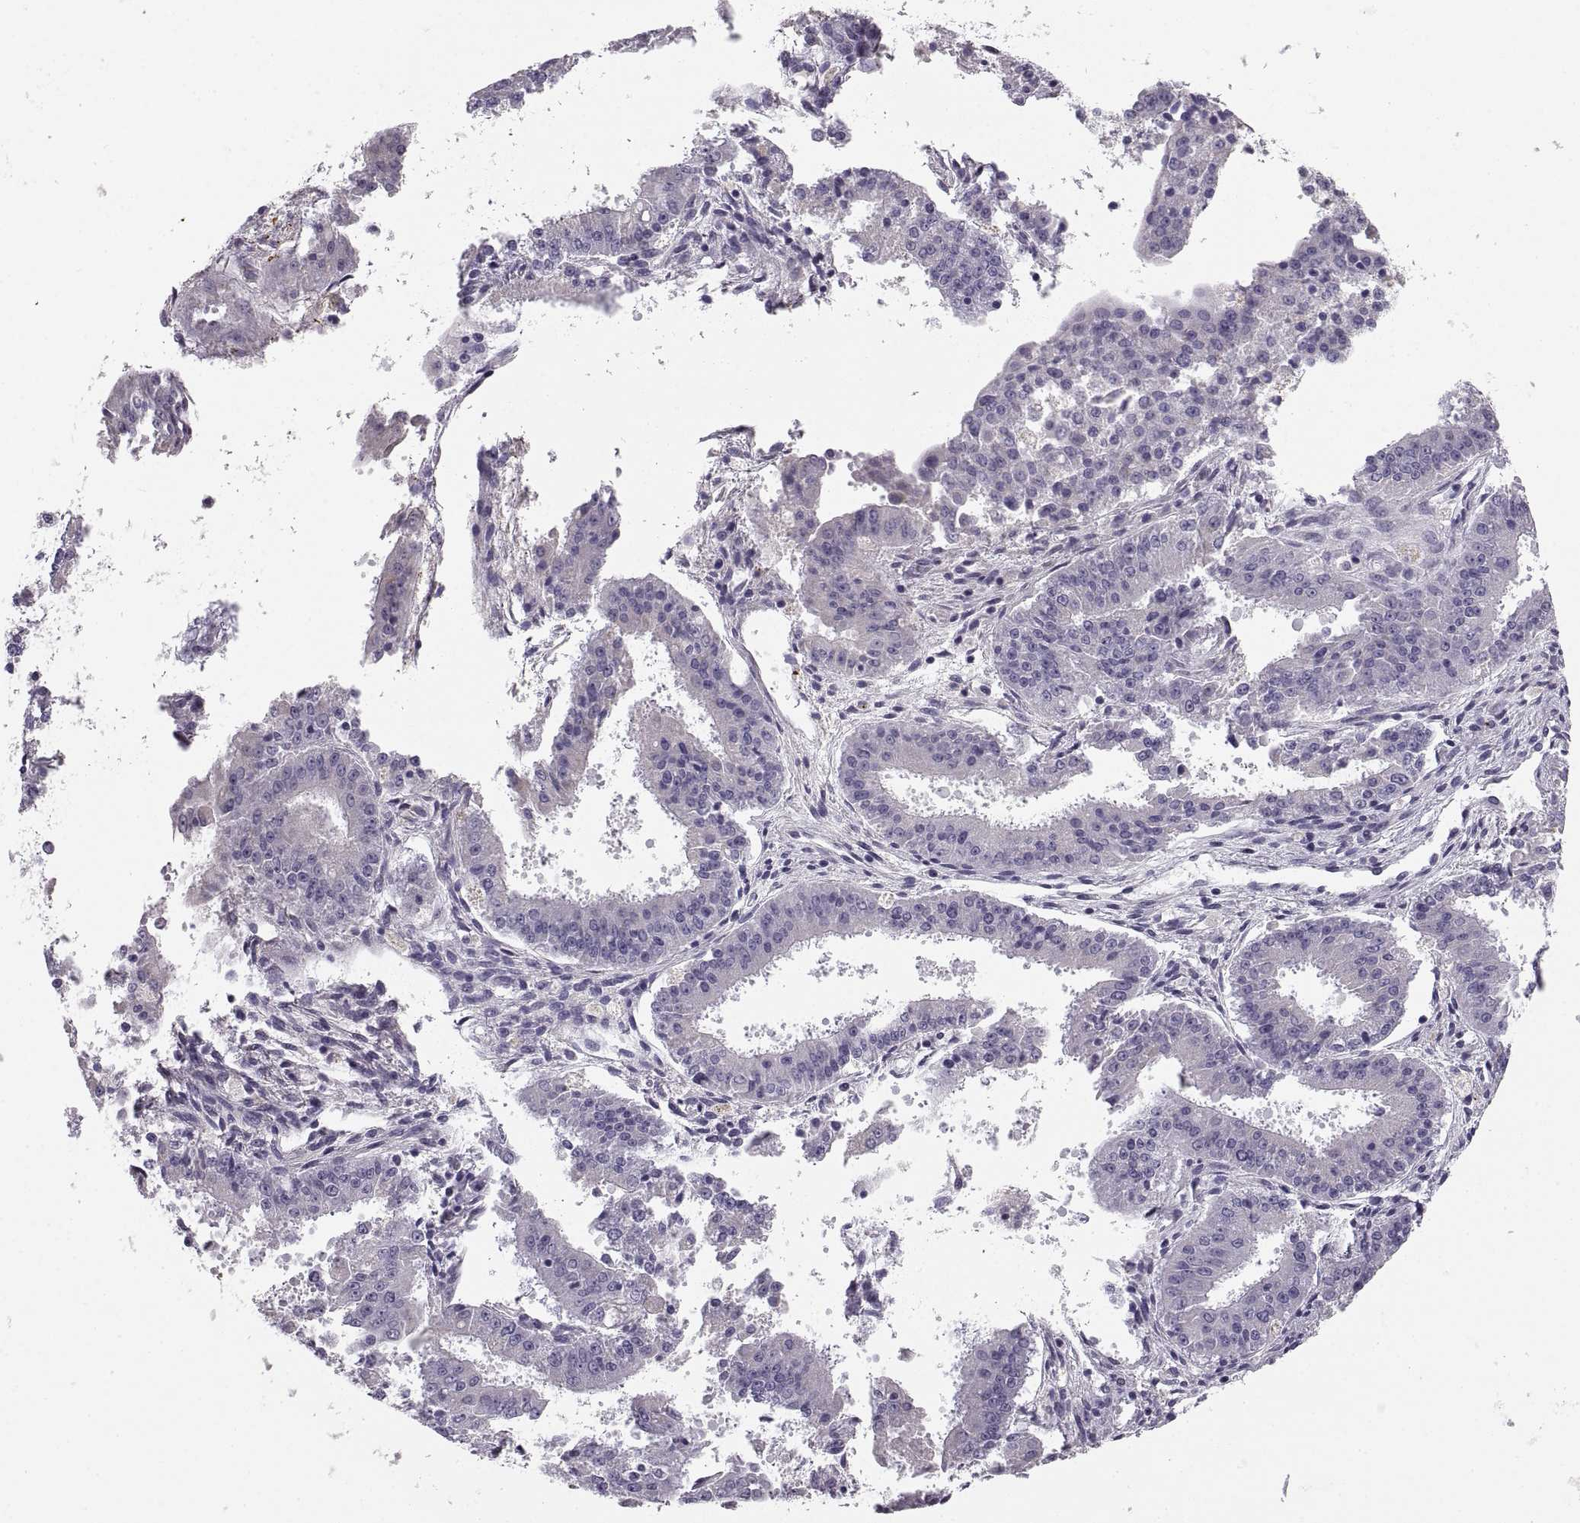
{"staining": {"intensity": "negative", "quantity": "none", "location": "none"}, "tissue": "ovarian cancer", "cell_type": "Tumor cells", "image_type": "cancer", "snomed": [{"axis": "morphology", "description": "Carcinoma, endometroid"}, {"axis": "topography", "description": "Ovary"}], "caption": "High magnification brightfield microscopy of ovarian cancer stained with DAB (3,3'-diaminobenzidine) (brown) and counterstained with hematoxylin (blue): tumor cells show no significant positivity.", "gene": "MAGEB18", "patient": {"sex": "female", "age": 42}}